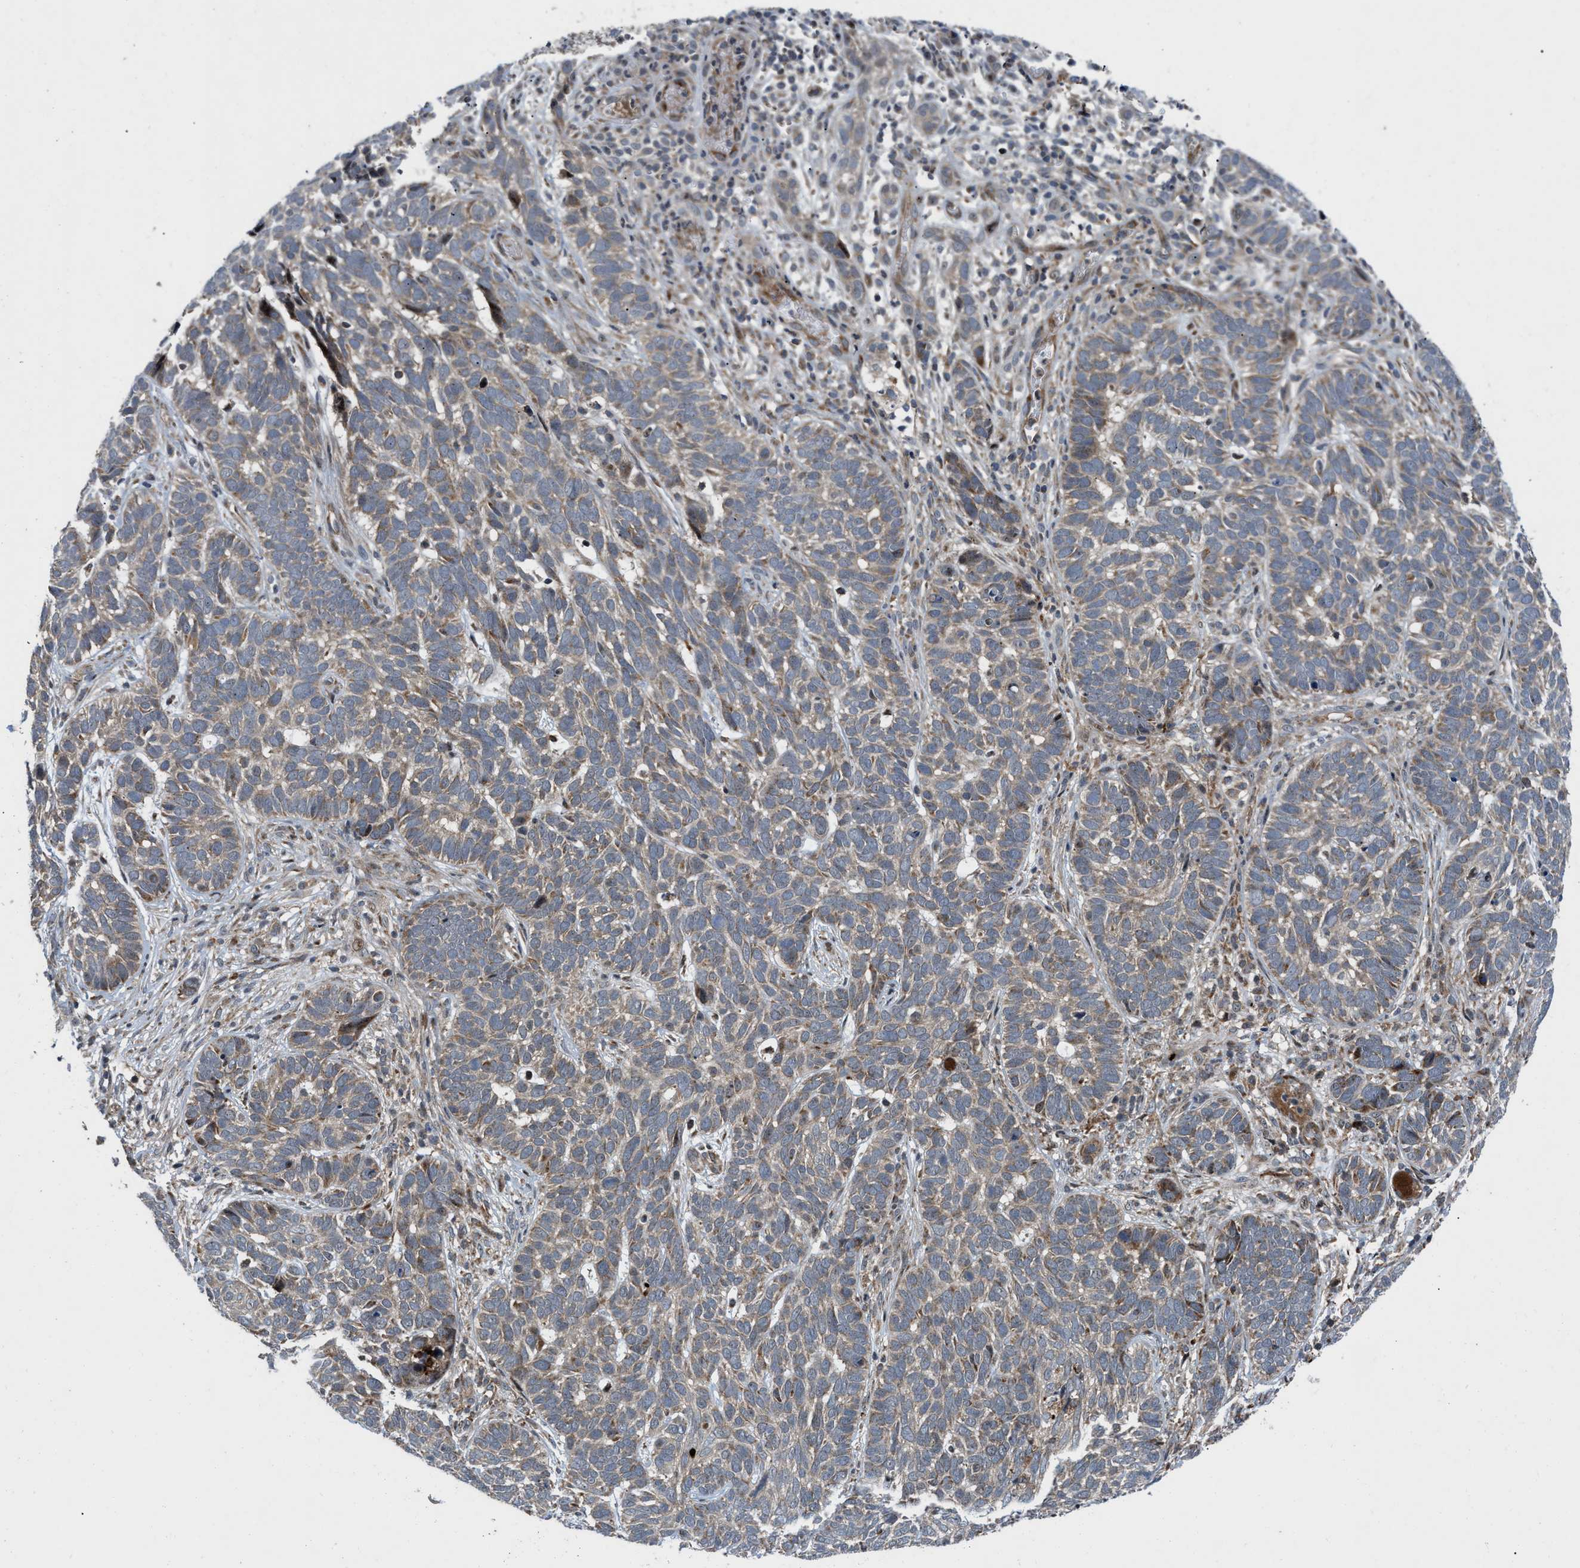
{"staining": {"intensity": "weak", "quantity": ">75%", "location": "cytoplasmic/membranous"}, "tissue": "skin cancer", "cell_type": "Tumor cells", "image_type": "cancer", "snomed": [{"axis": "morphology", "description": "Basal cell carcinoma"}, {"axis": "topography", "description": "Skin"}], "caption": "High-power microscopy captured an IHC photomicrograph of basal cell carcinoma (skin), revealing weak cytoplasmic/membranous expression in approximately >75% of tumor cells.", "gene": "AP3M2", "patient": {"sex": "male", "age": 87}}